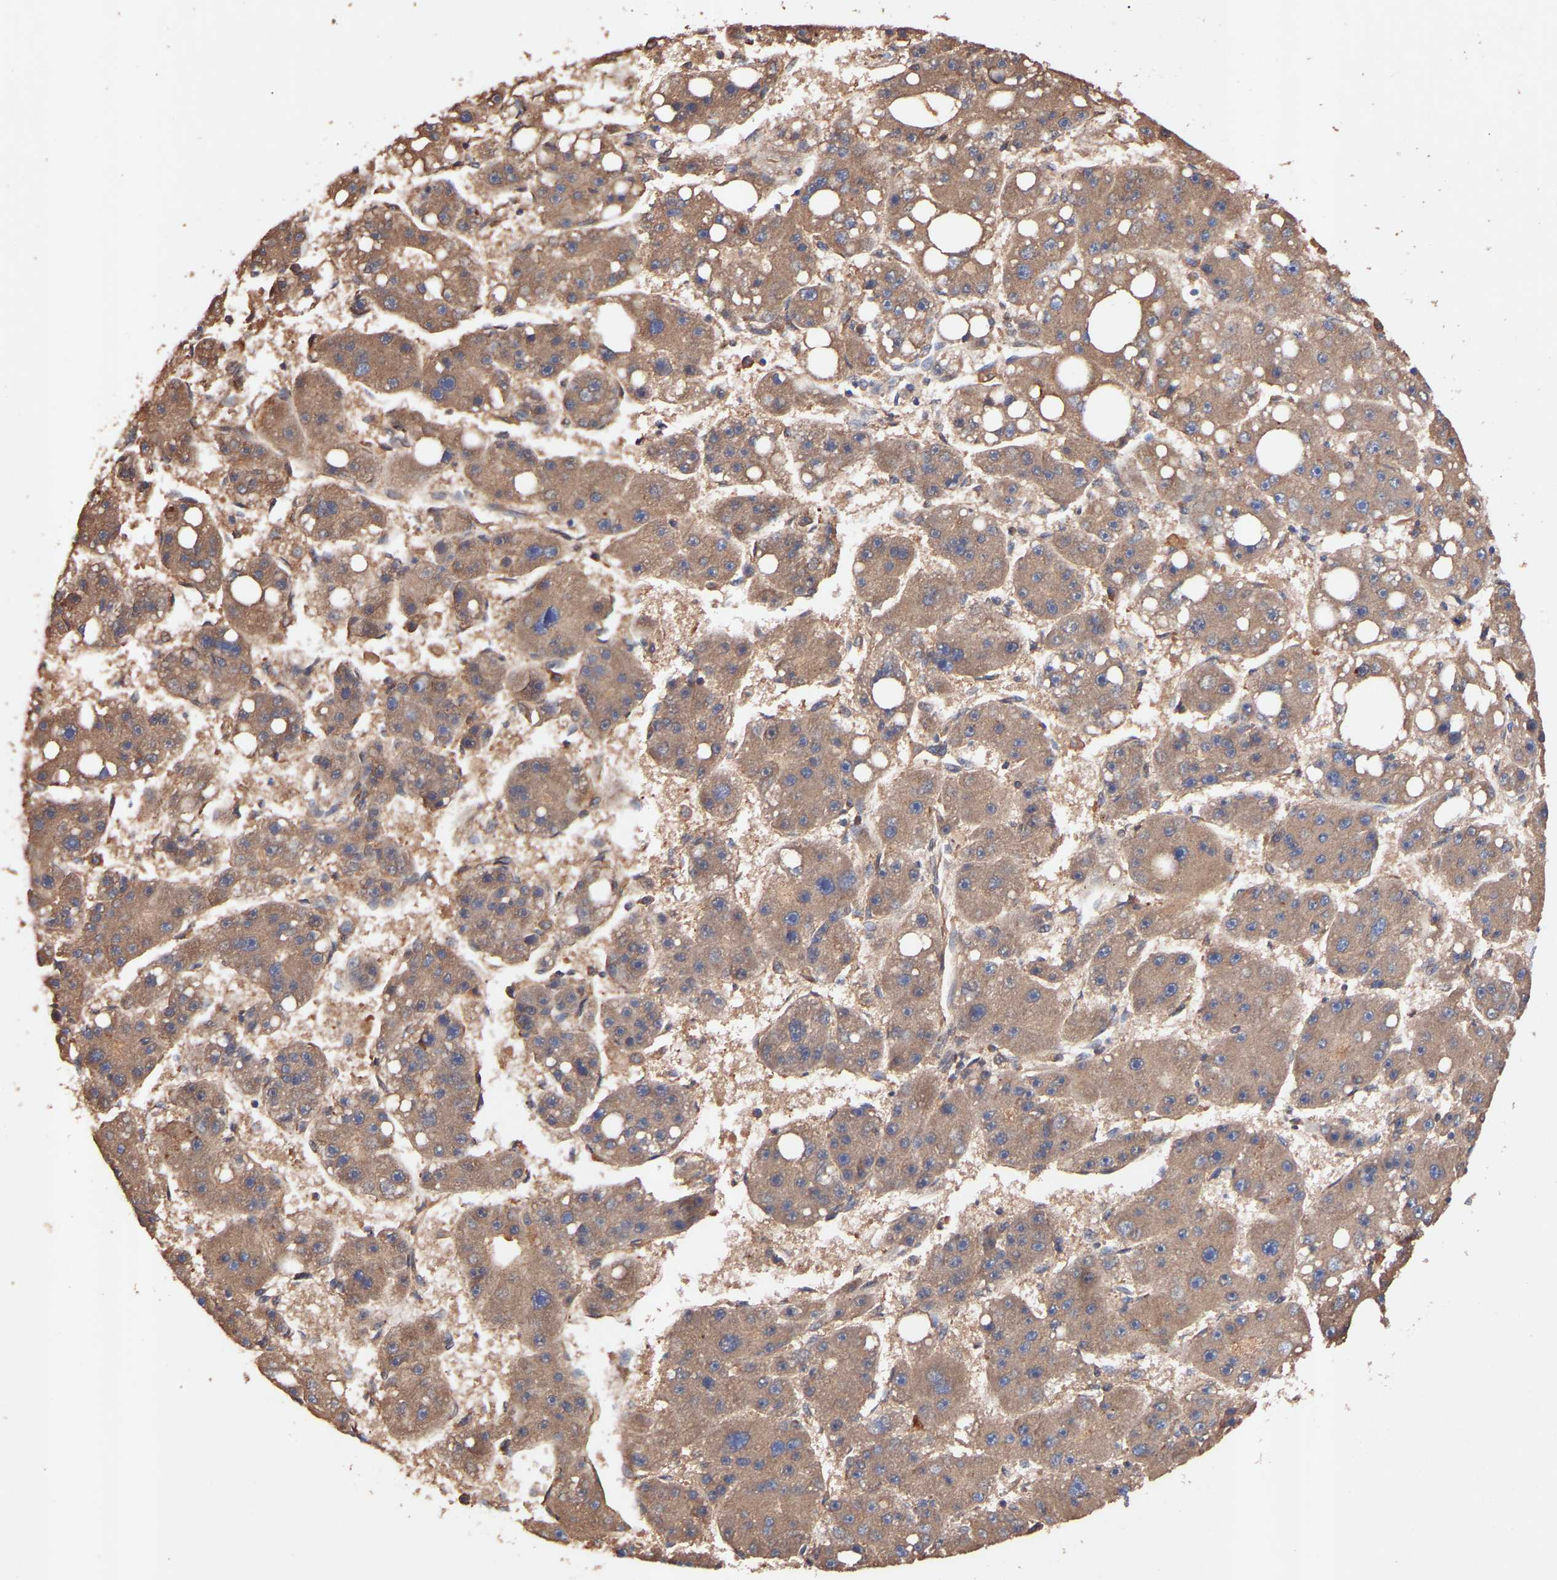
{"staining": {"intensity": "moderate", "quantity": ">75%", "location": "cytoplasmic/membranous"}, "tissue": "liver cancer", "cell_type": "Tumor cells", "image_type": "cancer", "snomed": [{"axis": "morphology", "description": "Carcinoma, Hepatocellular, NOS"}, {"axis": "topography", "description": "Liver"}], "caption": "Immunohistochemistry (IHC) micrograph of liver cancer (hepatocellular carcinoma) stained for a protein (brown), which exhibits medium levels of moderate cytoplasmic/membranous staining in about >75% of tumor cells.", "gene": "TMEM268", "patient": {"sex": "female", "age": 61}}